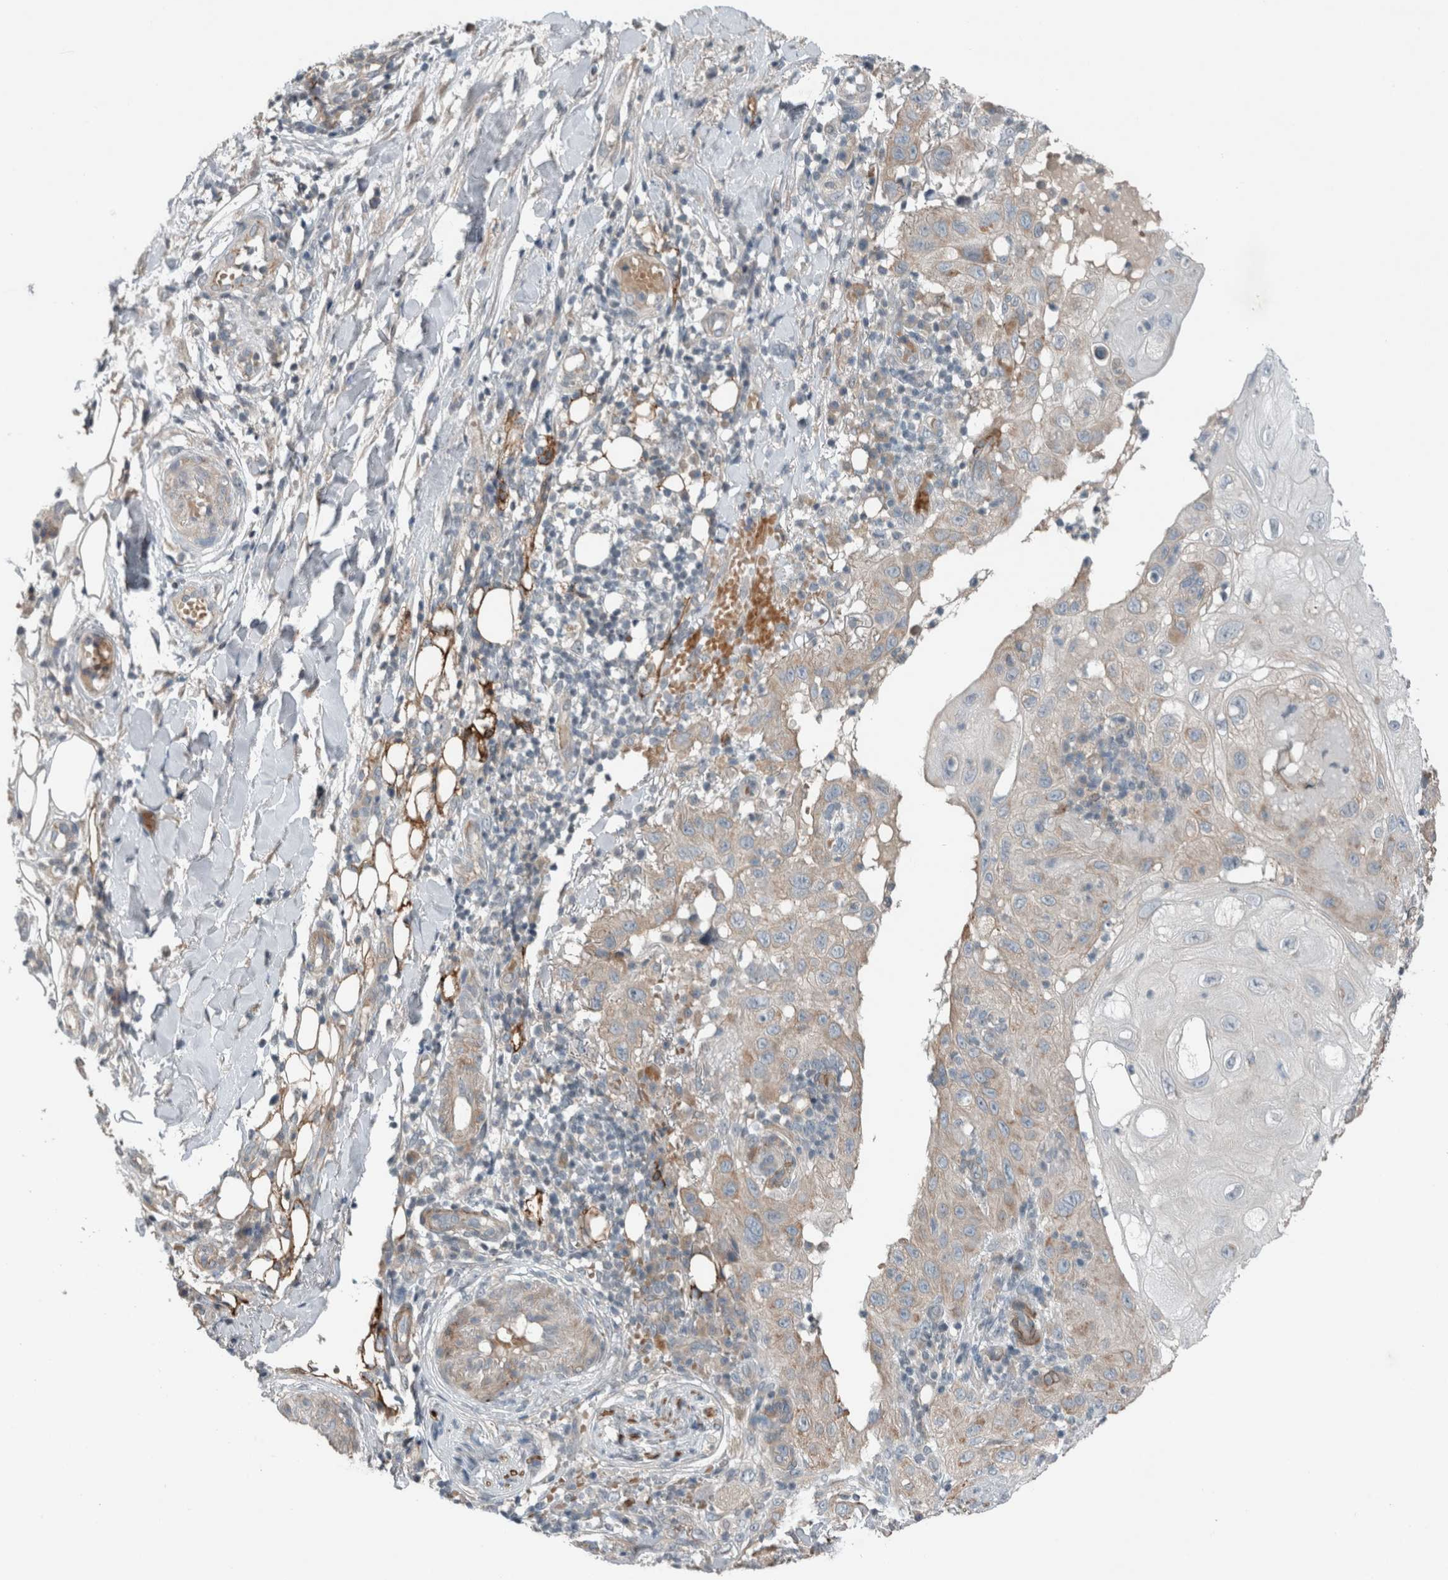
{"staining": {"intensity": "weak", "quantity": ">75%", "location": "cytoplasmic/membranous"}, "tissue": "skin cancer", "cell_type": "Tumor cells", "image_type": "cancer", "snomed": [{"axis": "morphology", "description": "Normal tissue, NOS"}, {"axis": "morphology", "description": "Squamous cell carcinoma, NOS"}, {"axis": "topography", "description": "Skin"}], "caption": "DAB (3,3'-diaminobenzidine) immunohistochemical staining of human skin squamous cell carcinoma demonstrates weak cytoplasmic/membranous protein staining in approximately >75% of tumor cells.", "gene": "JADE2", "patient": {"sex": "female", "age": 96}}